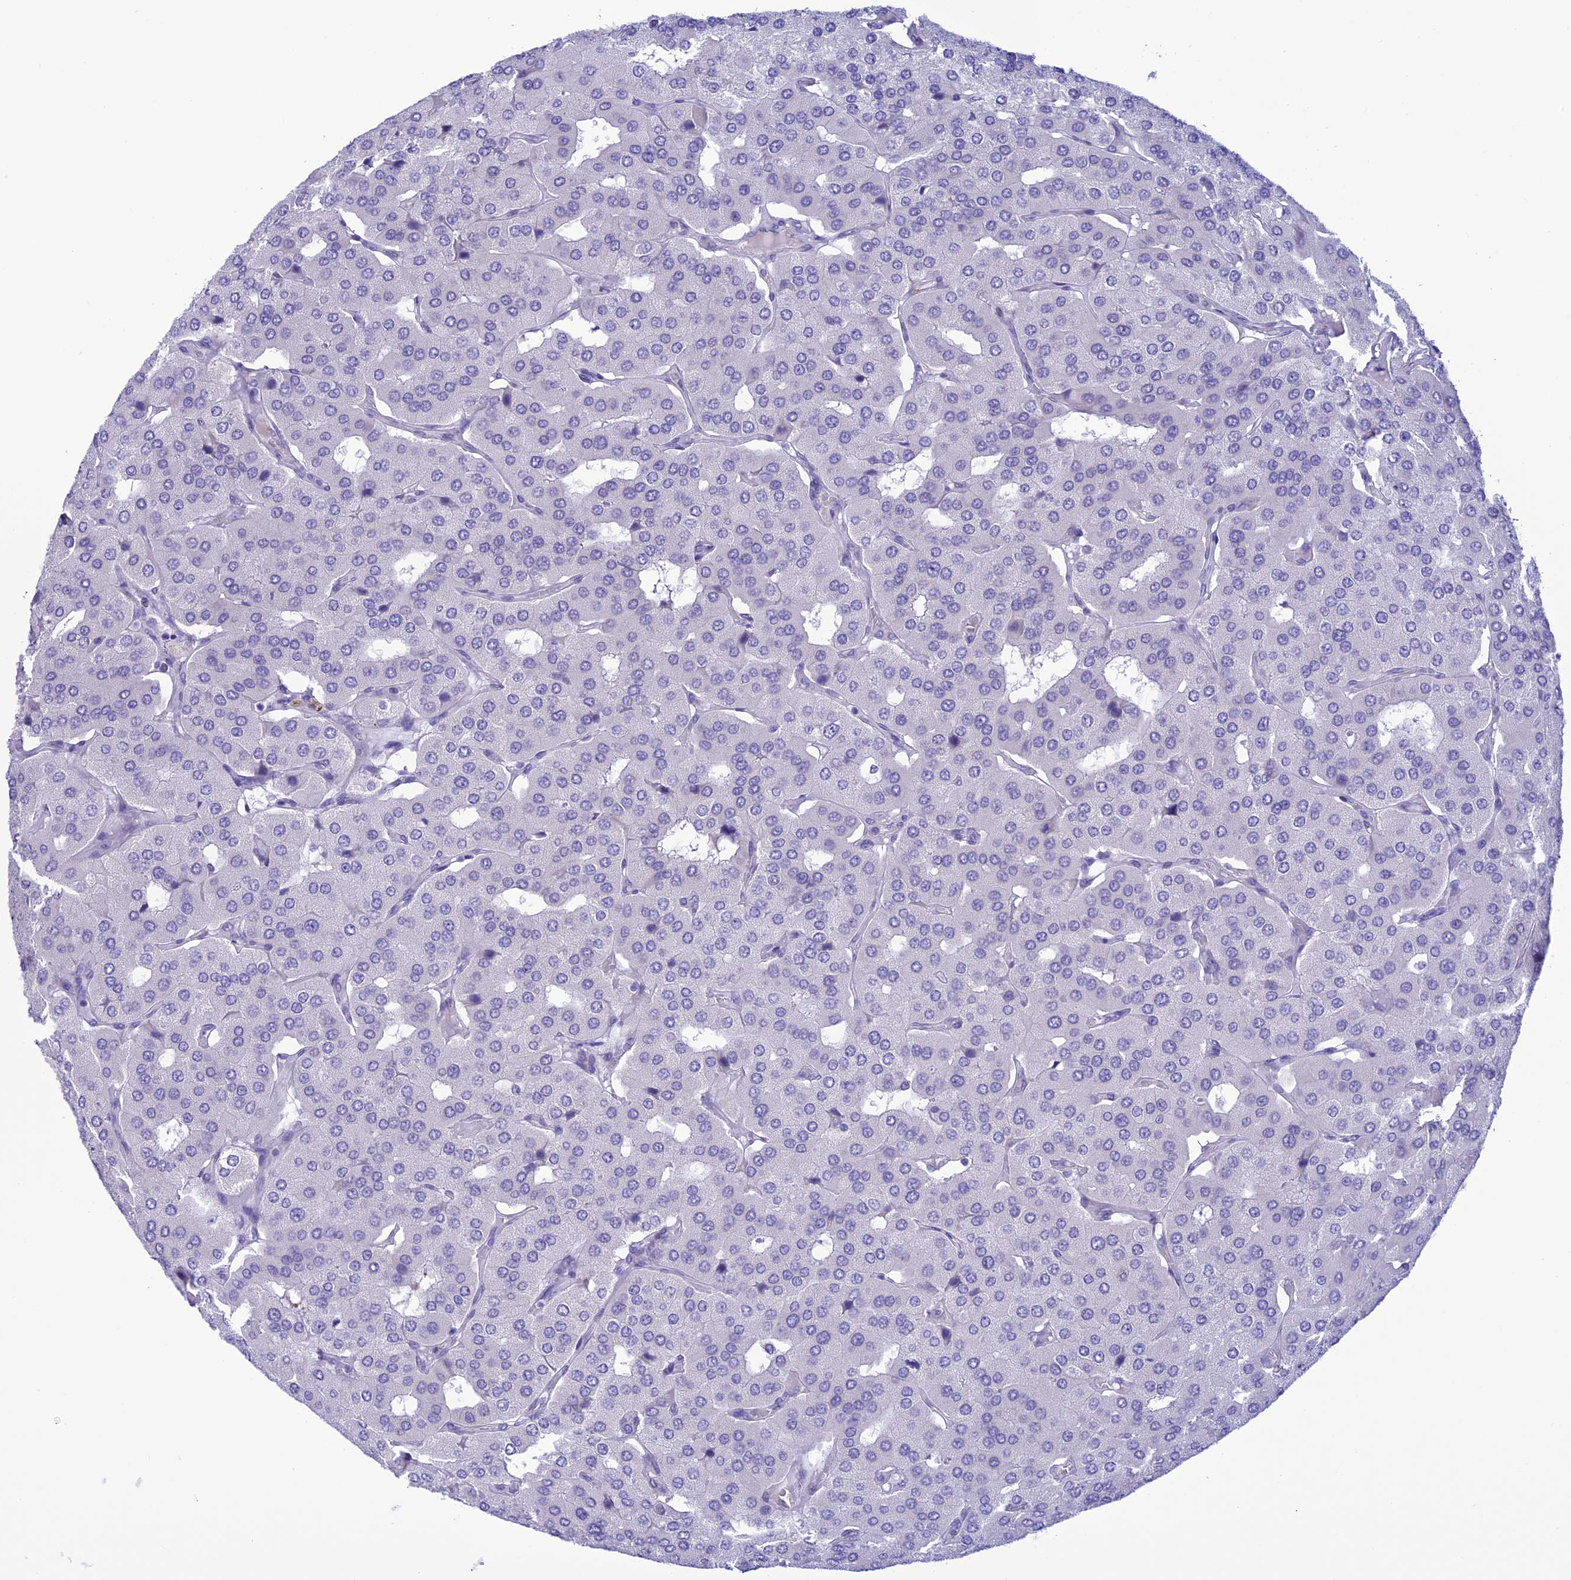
{"staining": {"intensity": "negative", "quantity": "none", "location": "none"}, "tissue": "parathyroid gland", "cell_type": "Glandular cells", "image_type": "normal", "snomed": [{"axis": "morphology", "description": "Normal tissue, NOS"}, {"axis": "morphology", "description": "Adenoma, NOS"}, {"axis": "topography", "description": "Parathyroid gland"}], "caption": "Glandular cells are negative for protein expression in unremarkable human parathyroid gland. (DAB immunohistochemistry (IHC) visualized using brightfield microscopy, high magnification).", "gene": "RNF126", "patient": {"sex": "female", "age": 86}}